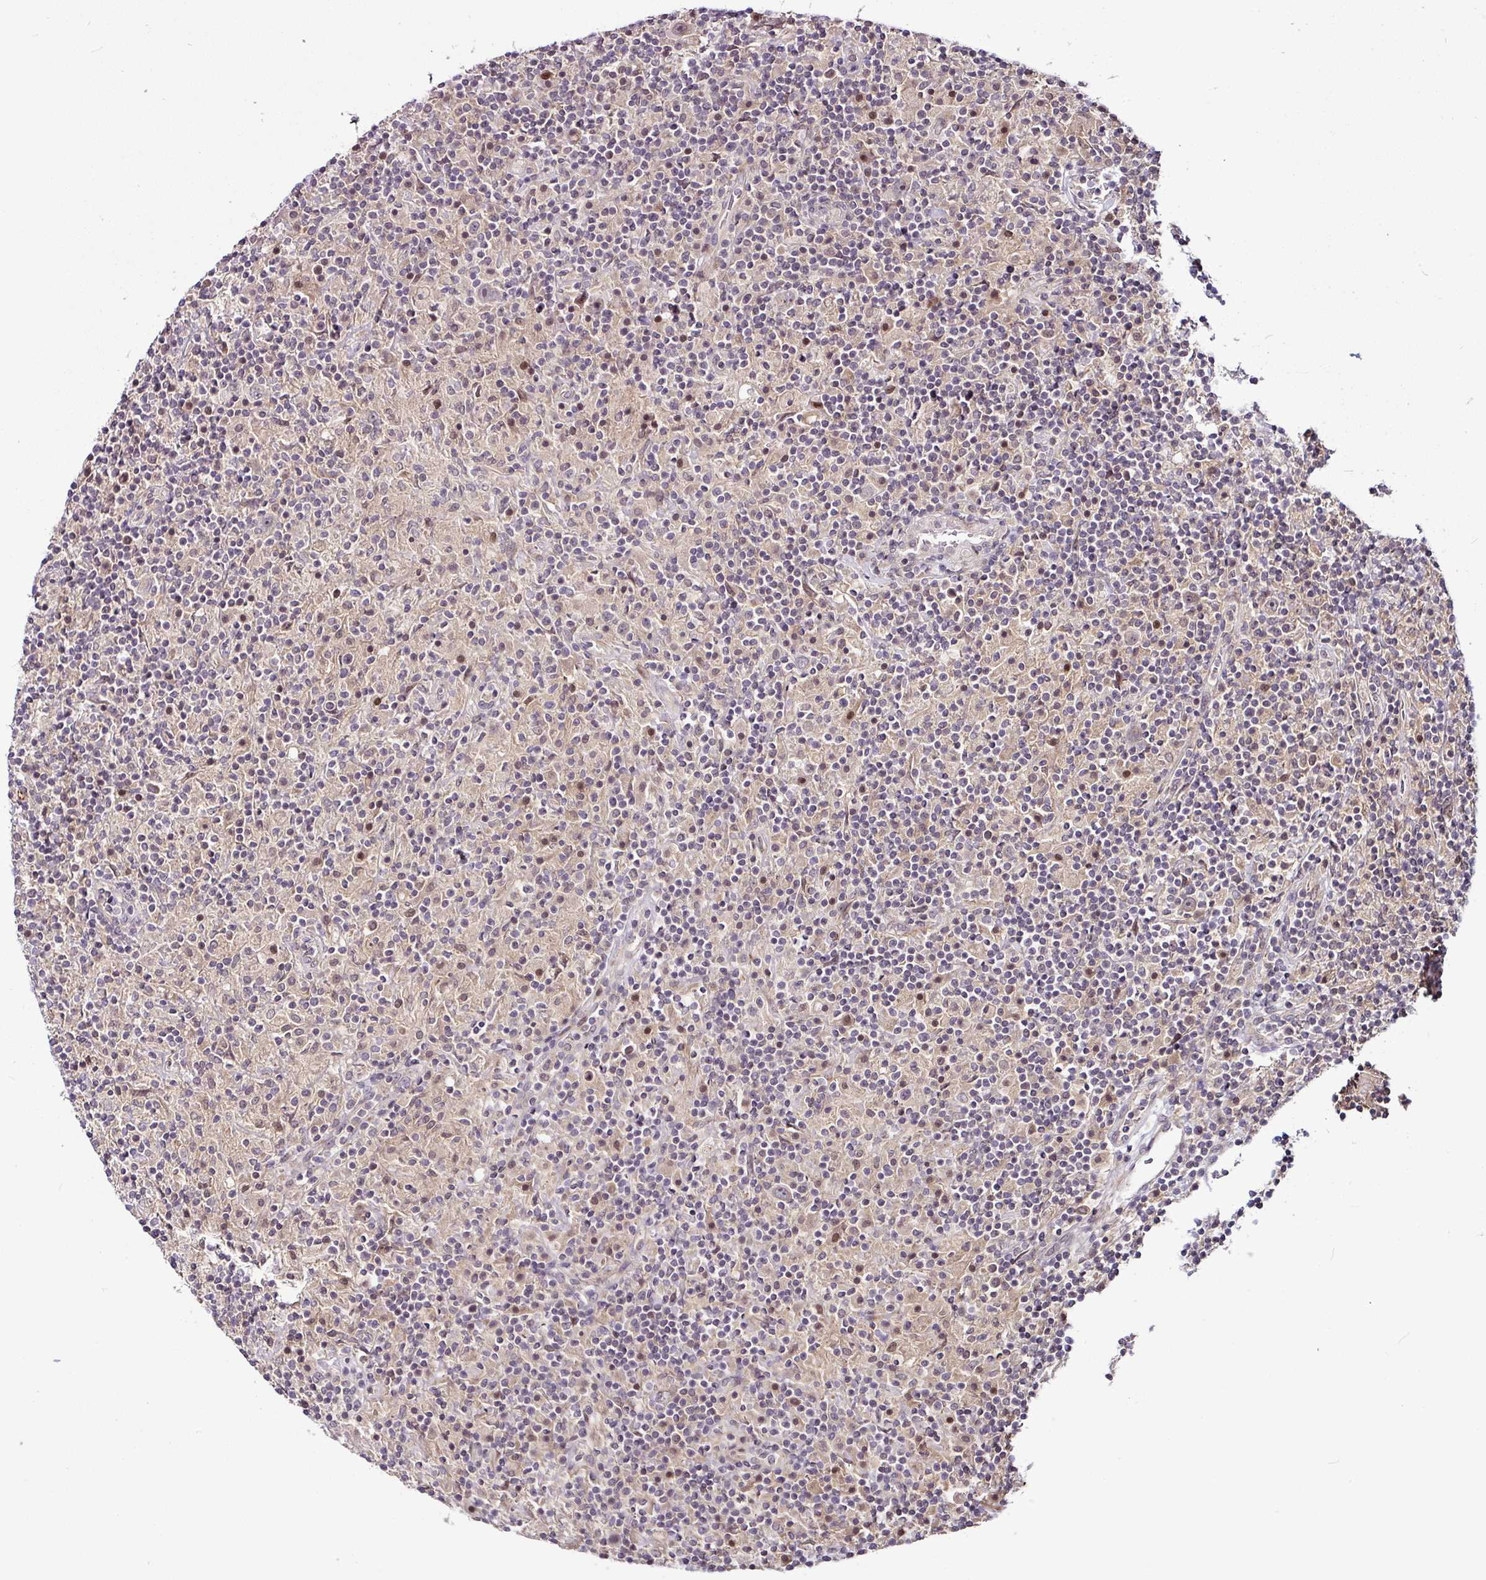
{"staining": {"intensity": "negative", "quantity": "none", "location": "none"}, "tissue": "lymphoma", "cell_type": "Tumor cells", "image_type": "cancer", "snomed": [{"axis": "morphology", "description": "Hodgkin's disease, NOS"}, {"axis": "topography", "description": "Lymph node"}], "caption": "Histopathology image shows no significant protein expression in tumor cells of lymphoma. Nuclei are stained in blue.", "gene": "DCAF13", "patient": {"sex": "male", "age": 70}}